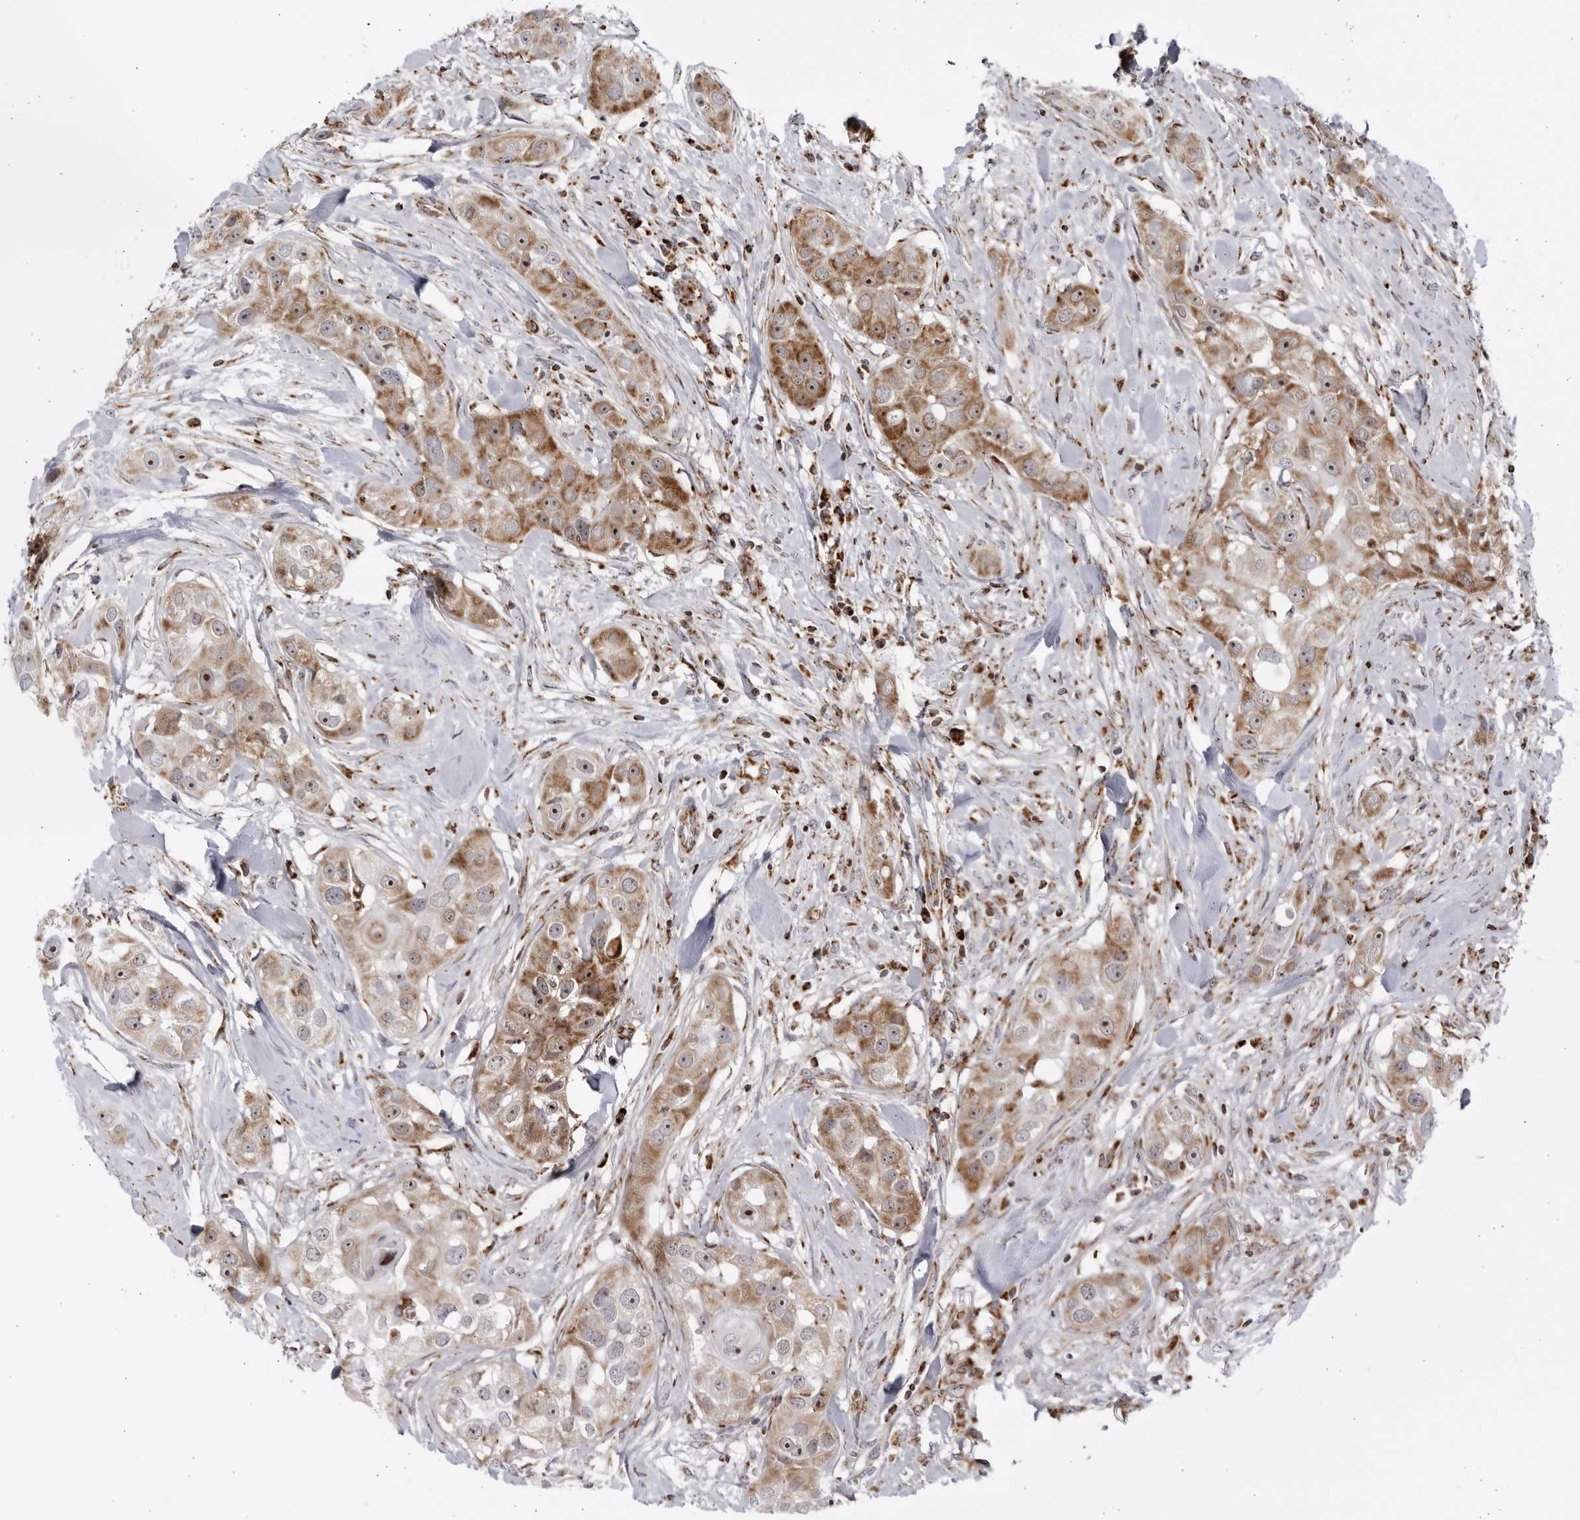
{"staining": {"intensity": "moderate", "quantity": ">75%", "location": "cytoplasmic/membranous,nuclear"}, "tissue": "head and neck cancer", "cell_type": "Tumor cells", "image_type": "cancer", "snomed": [{"axis": "morphology", "description": "Normal tissue, NOS"}, {"axis": "morphology", "description": "Squamous cell carcinoma, NOS"}, {"axis": "topography", "description": "Skeletal muscle"}, {"axis": "topography", "description": "Head-Neck"}], "caption": "IHC (DAB) staining of human head and neck cancer exhibits moderate cytoplasmic/membranous and nuclear protein staining in approximately >75% of tumor cells.", "gene": "RBM34", "patient": {"sex": "male", "age": 51}}